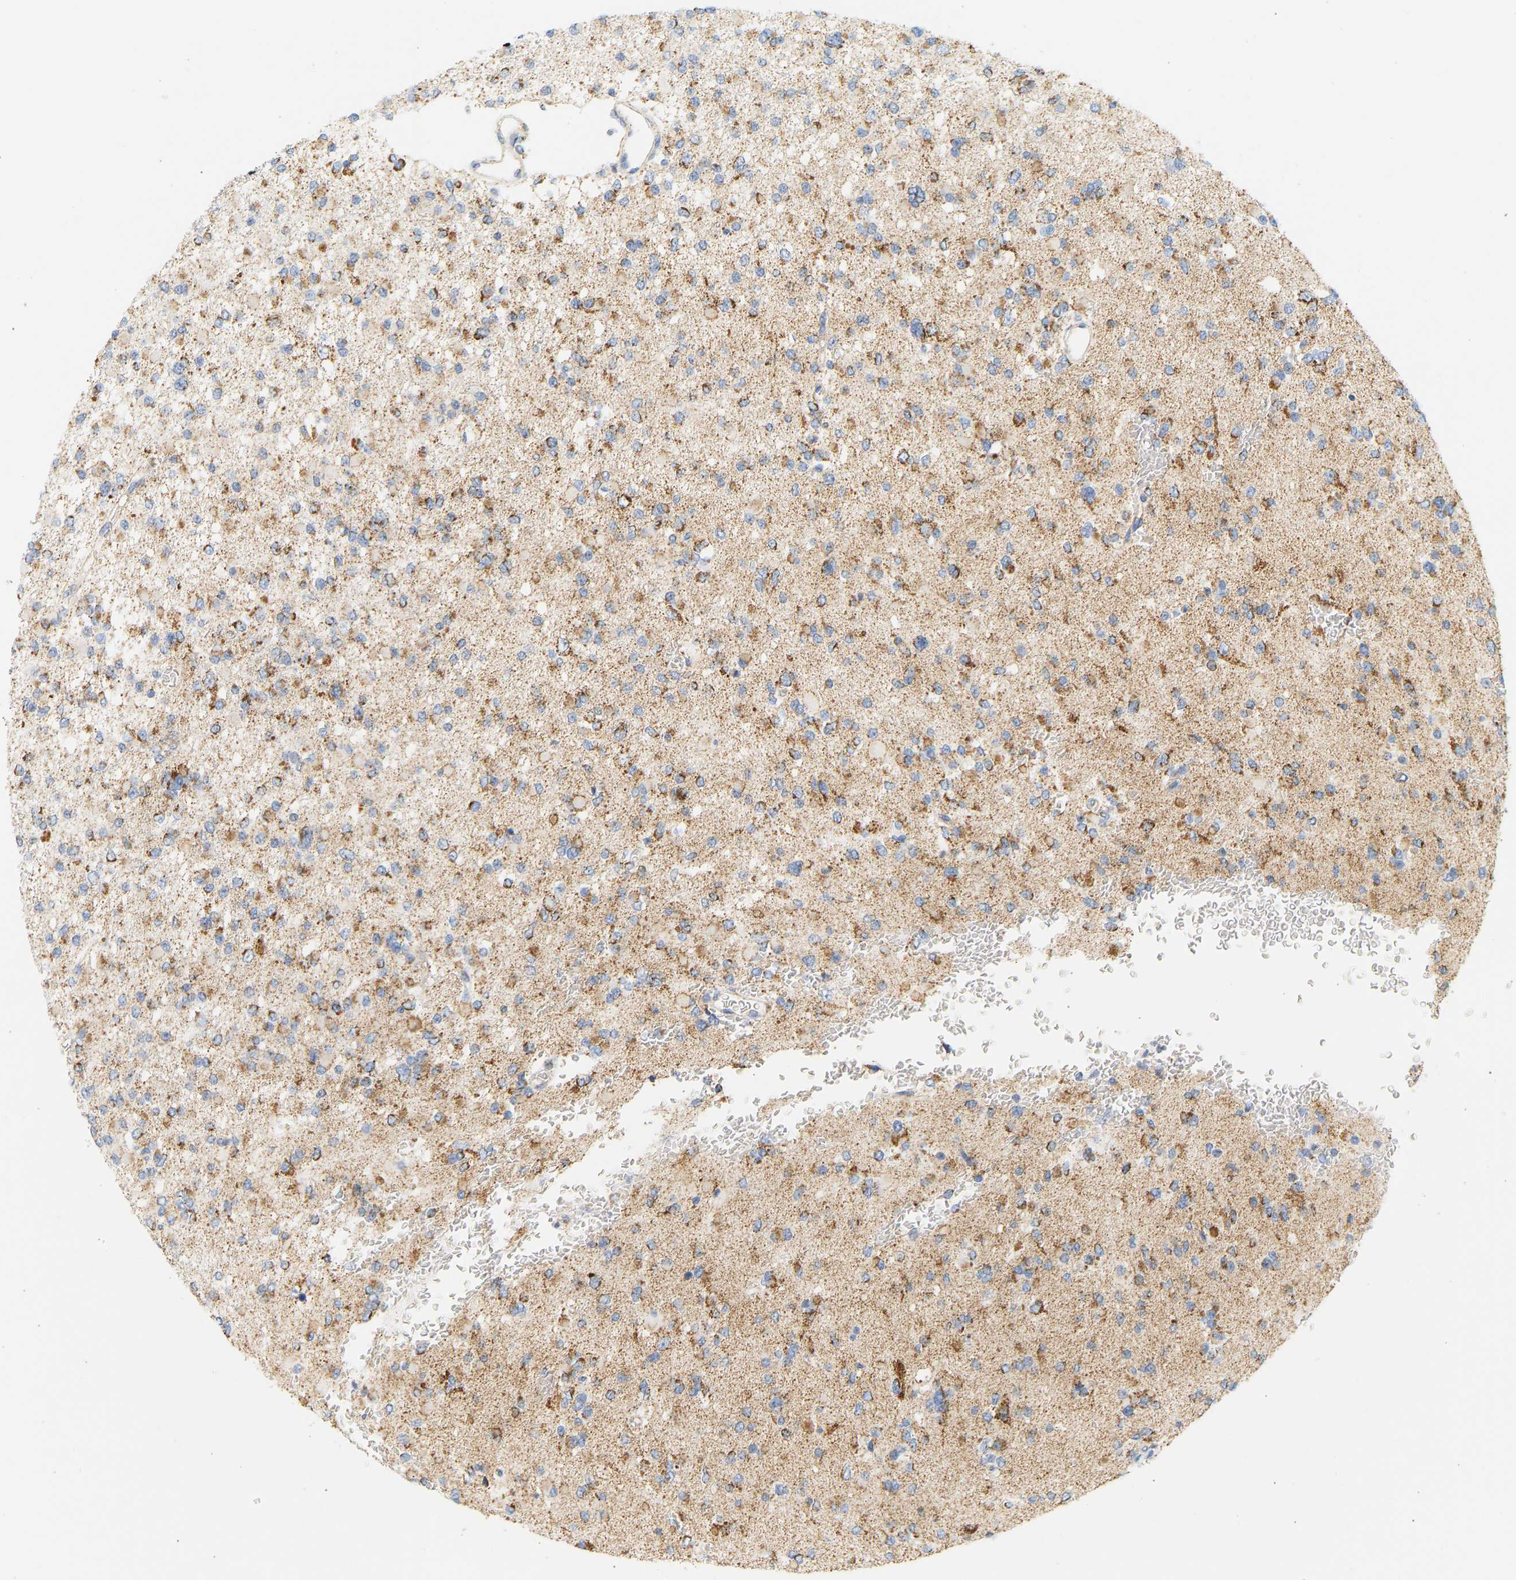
{"staining": {"intensity": "moderate", "quantity": ">75%", "location": "cytoplasmic/membranous"}, "tissue": "glioma", "cell_type": "Tumor cells", "image_type": "cancer", "snomed": [{"axis": "morphology", "description": "Glioma, malignant, Low grade"}, {"axis": "topography", "description": "Brain"}], "caption": "Human low-grade glioma (malignant) stained for a protein (brown) reveals moderate cytoplasmic/membranous positive staining in about >75% of tumor cells.", "gene": "GRPEL2", "patient": {"sex": "female", "age": 22}}